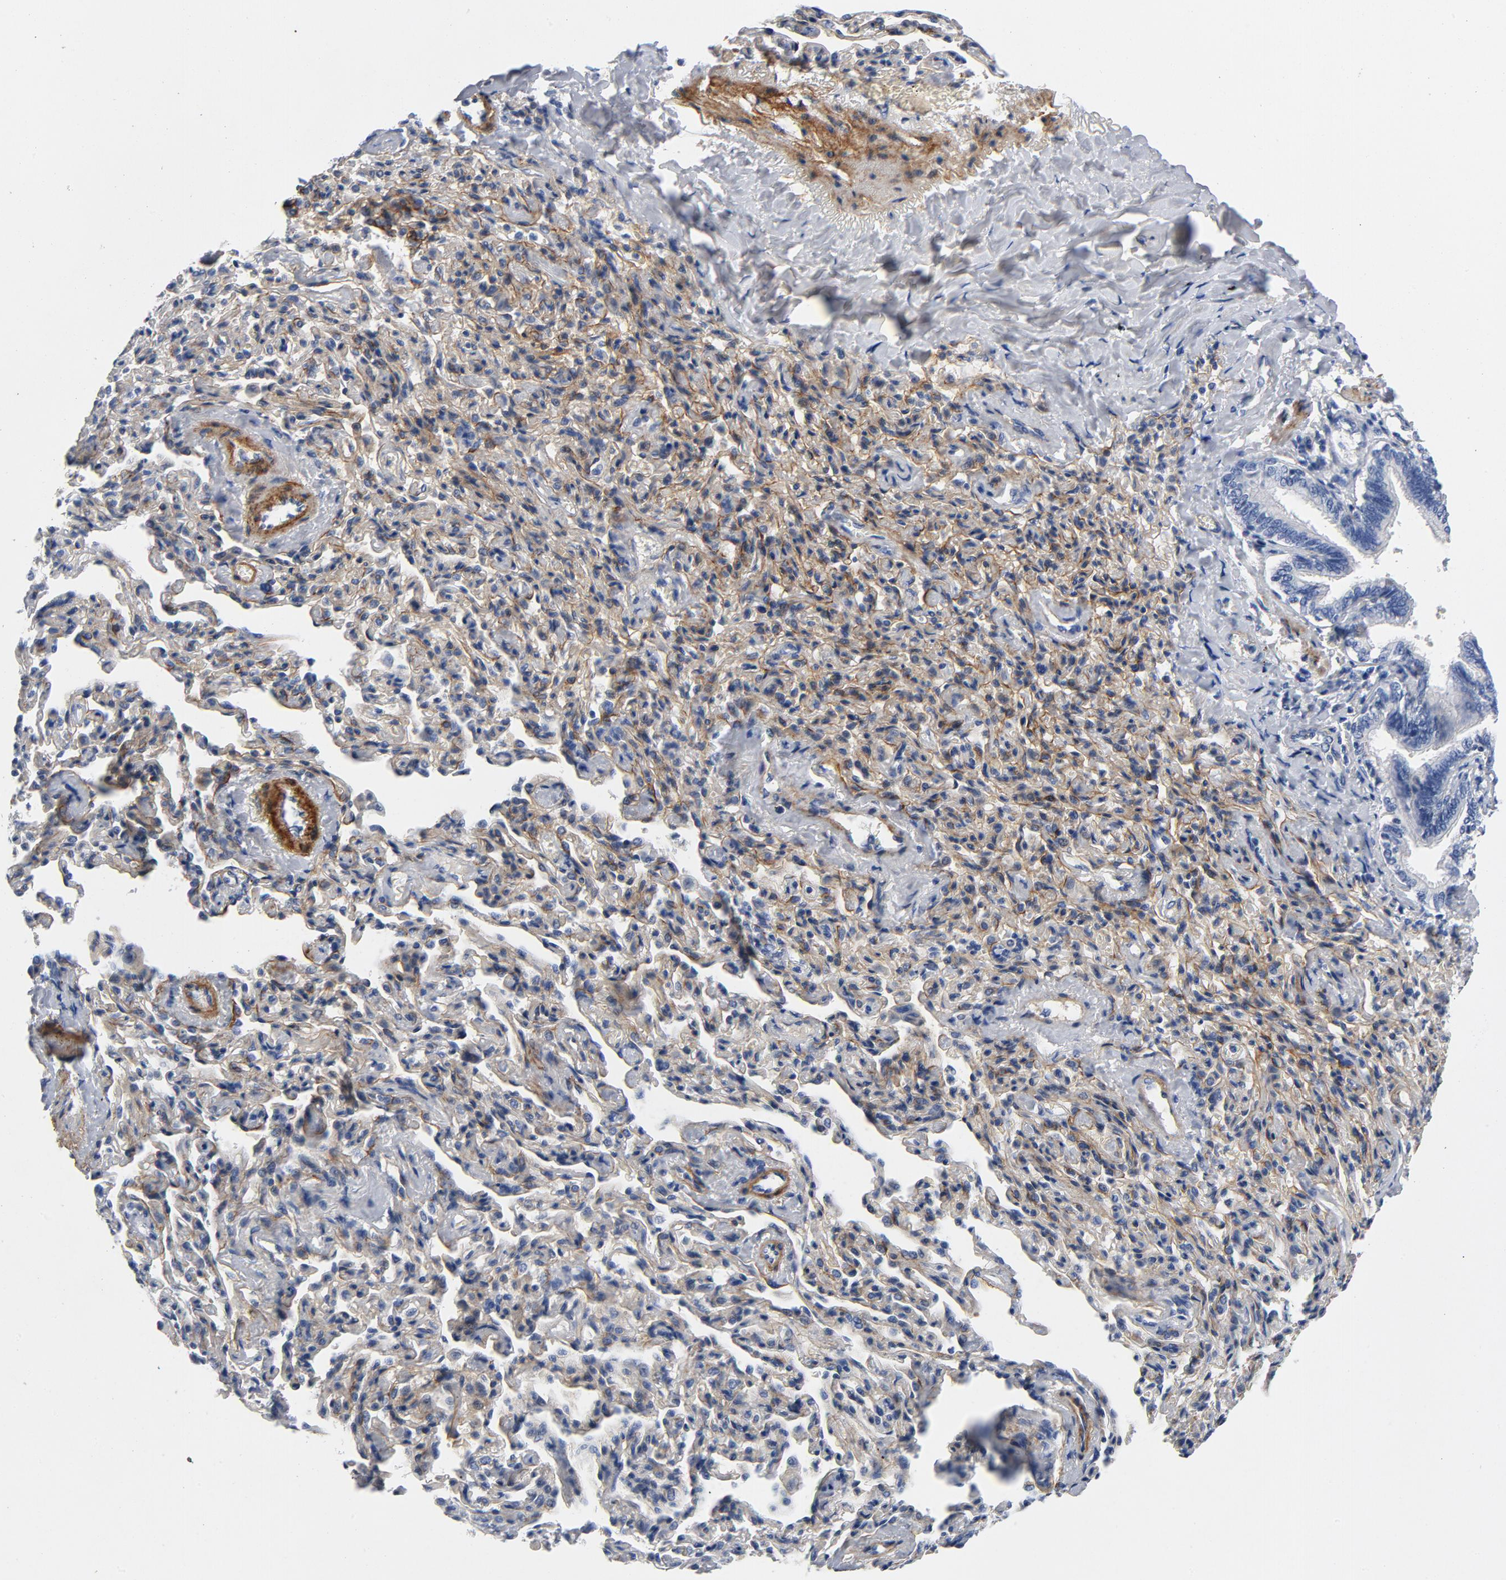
{"staining": {"intensity": "moderate", "quantity": "<25%", "location": "cytoplasmic/membranous"}, "tissue": "bronchus", "cell_type": "Respiratory epithelial cells", "image_type": "normal", "snomed": [{"axis": "morphology", "description": "Normal tissue, NOS"}, {"axis": "topography", "description": "Lung"}], "caption": "Protein expression by immunohistochemistry displays moderate cytoplasmic/membranous positivity in about <25% of respiratory epithelial cells in normal bronchus.", "gene": "LAMC1", "patient": {"sex": "male", "age": 64}}